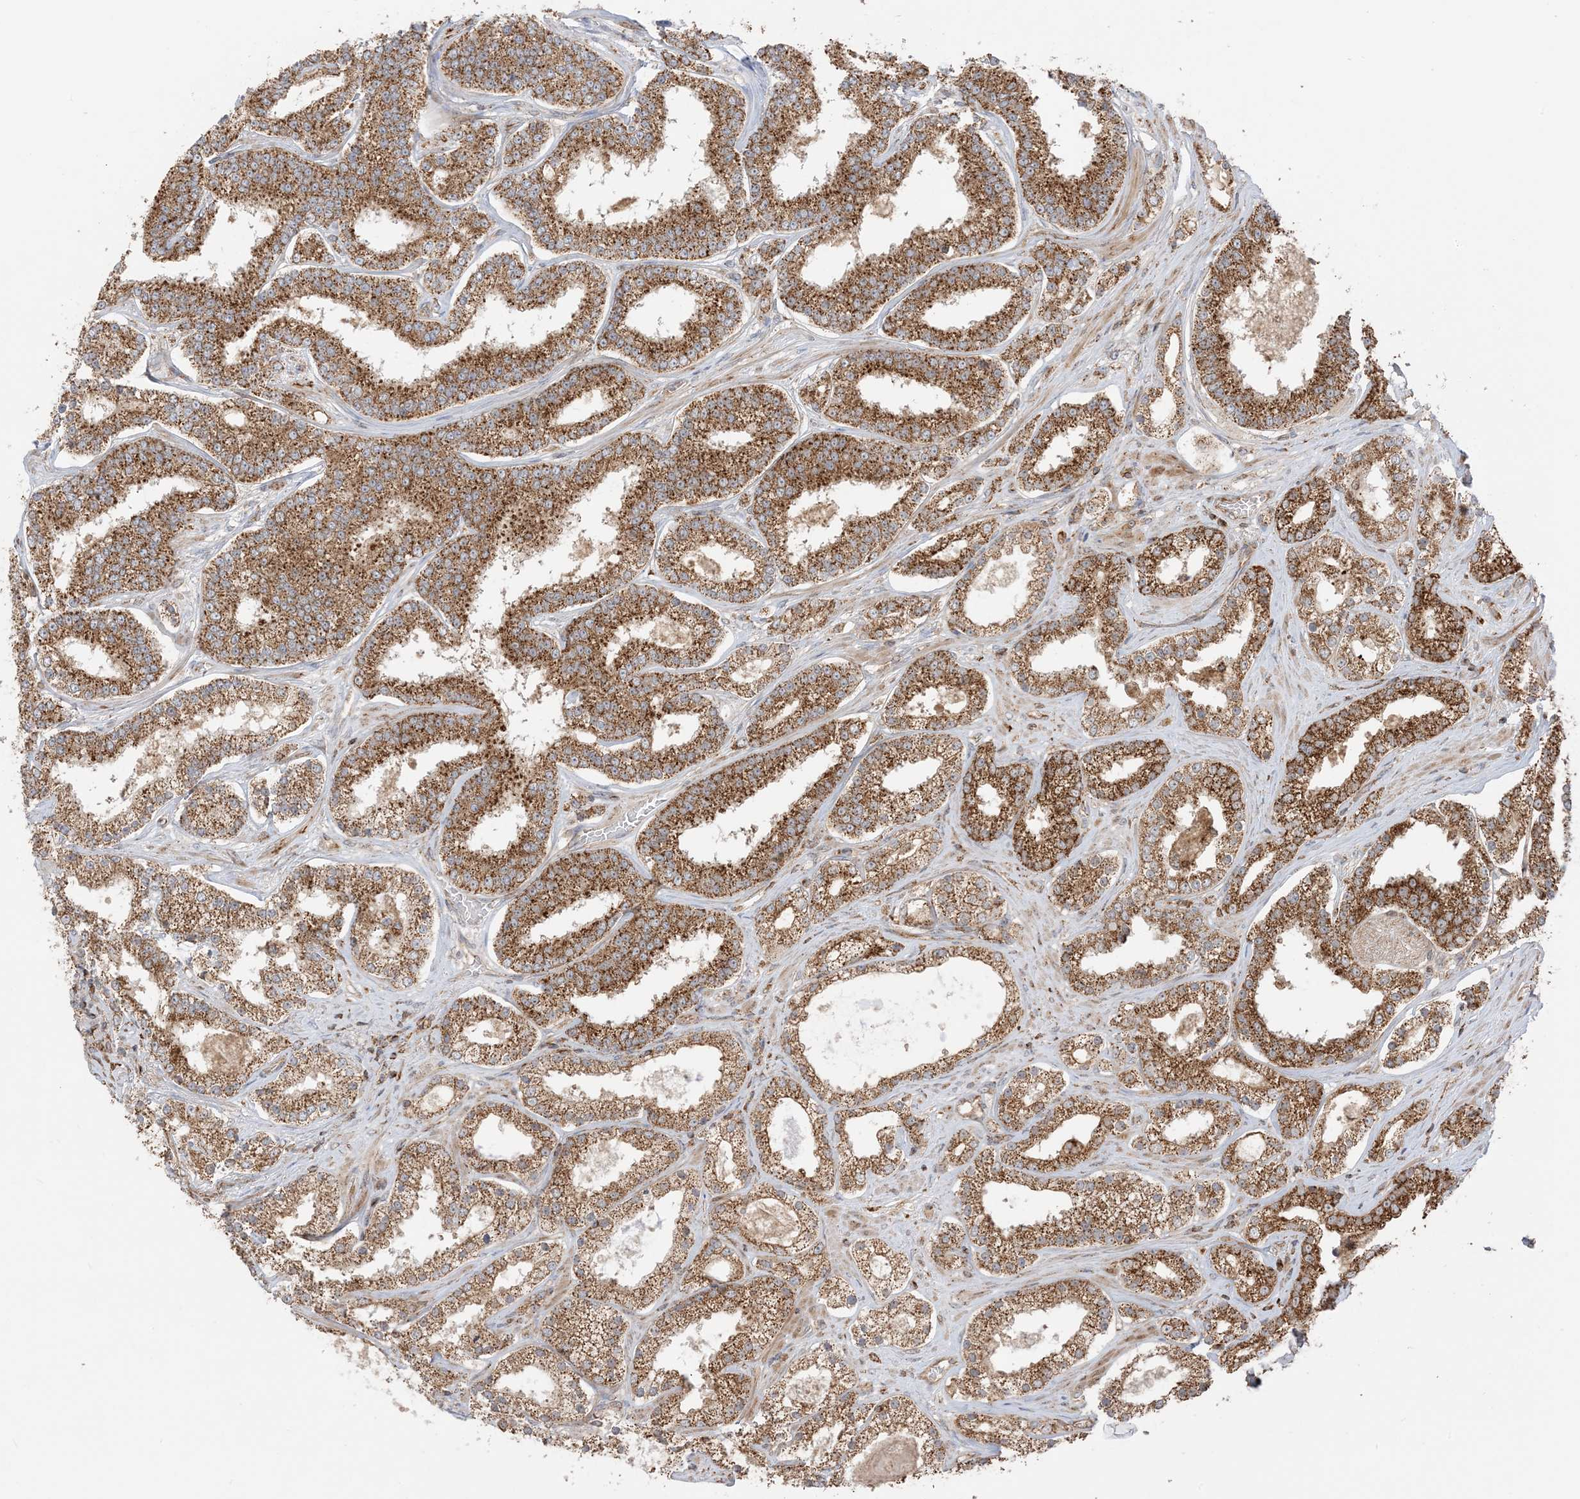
{"staining": {"intensity": "strong", "quantity": ">75%", "location": "cytoplasmic/membranous"}, "tissue": "prostate cancer", "cell_type": "Tumor cells", "image_type": "cancer", "snomed": [{"axis": "morphology", "description": "Normal tissue, NOS"}, {"axis": "morphology", "description": "Adenocarcinoma, High grade"}, {"axis": "topography", "description": "Prostate"}], "caption": "A brown stain shows strong cytoplasmic/membranous staining of a protein in human prostate cancer tumor cells.", "gene": "N4BP3", "patient": {"sex": "male", "age": 83}}